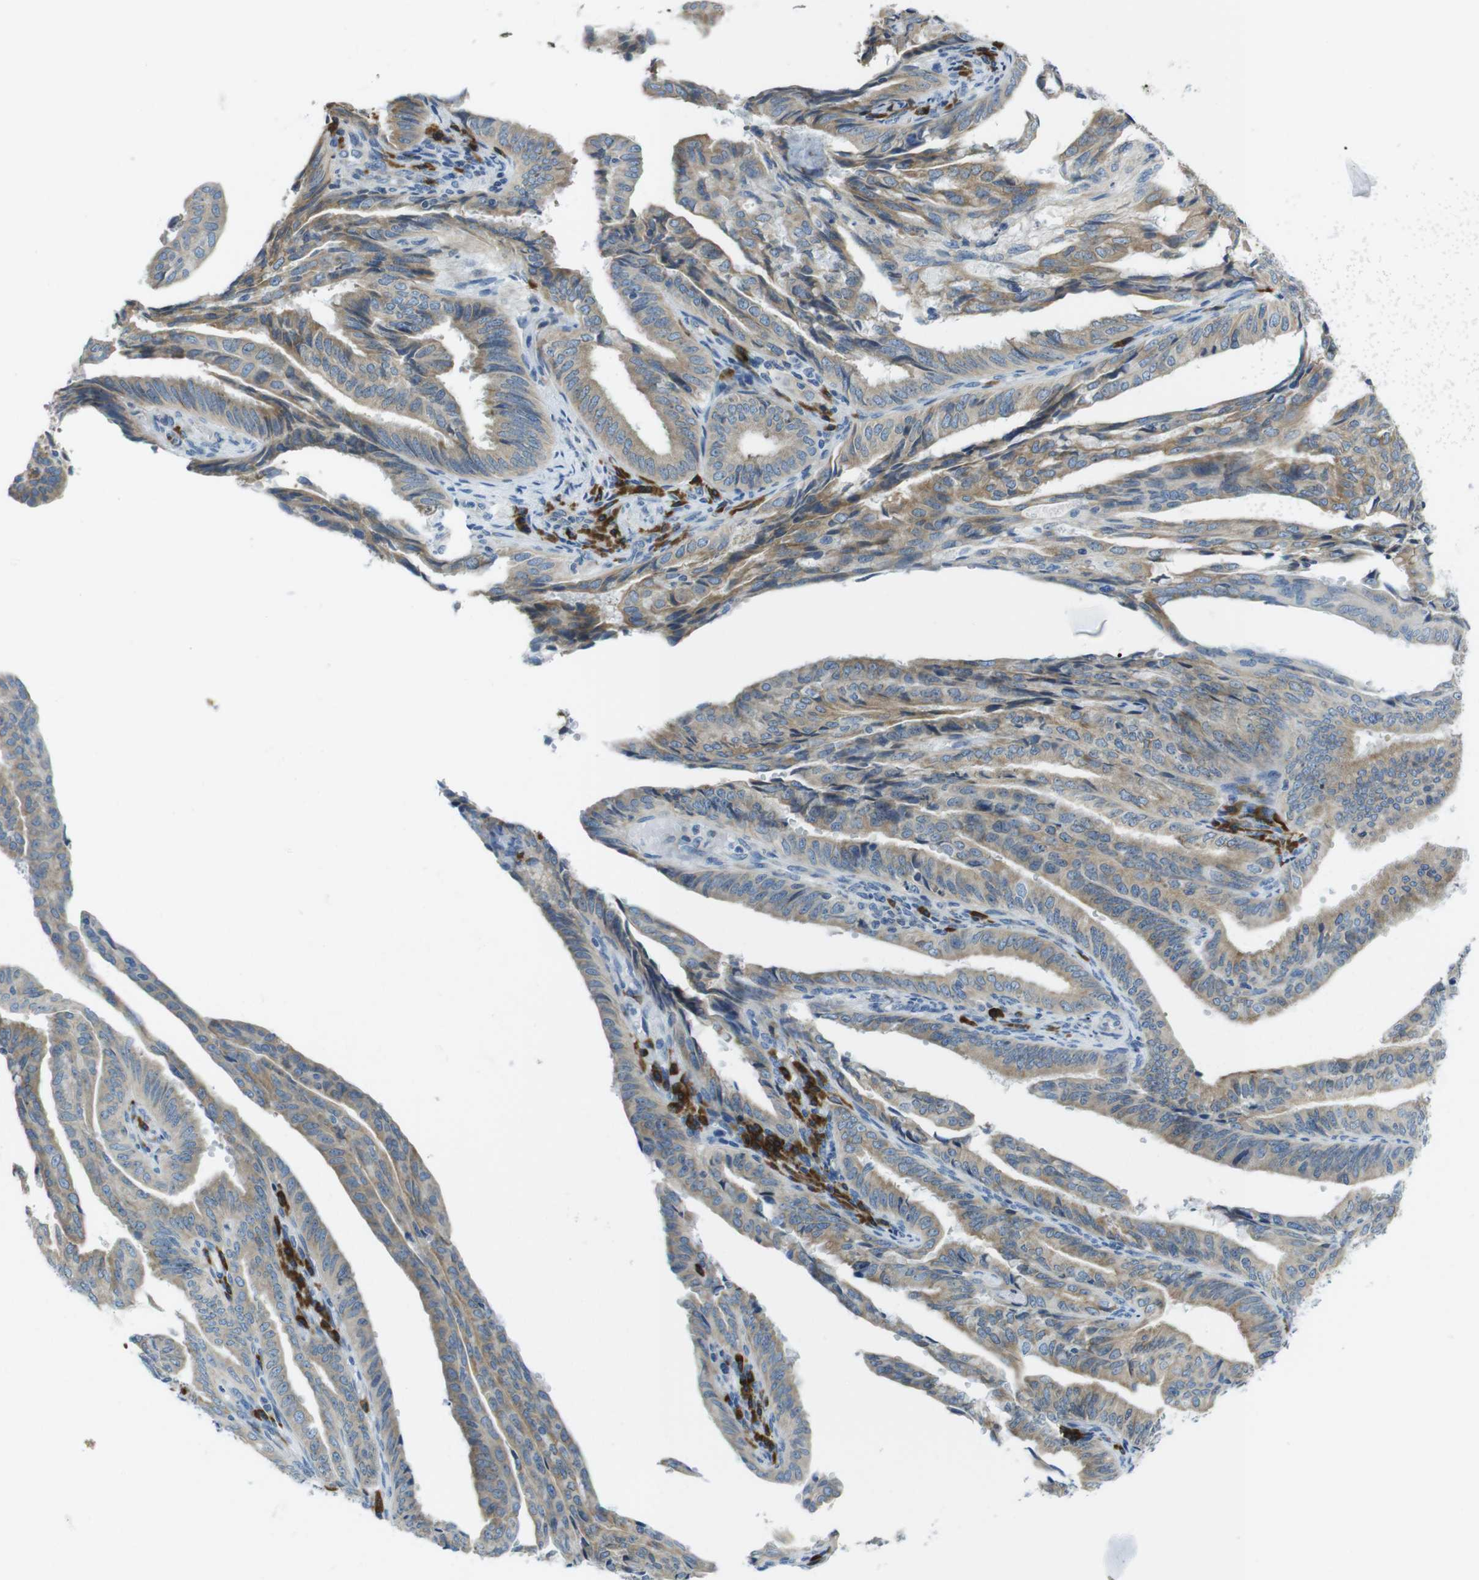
{"staining": {"intensity": "moderate", "quantity": ">75%", "location": "cytoplasmic/membranous"}, "tissue": "endometrial cancer", "cell_type": "Tumor cells", "image_type": "cancer", "snomed": [{"axis": "morphology", "description": "Adenocarcinoma, NOS"}, {"axis": "topography", "description": "Endometrium"}], "caption": "DAB immunohistochemical staining of human adenocarcinoma (endometrial) shows moderate cytoplasmic/membranous protein staining in about >75% of tumor cells.", "gene": "CLPTM1L", "patient": {"sex": "female", "age": 58}}